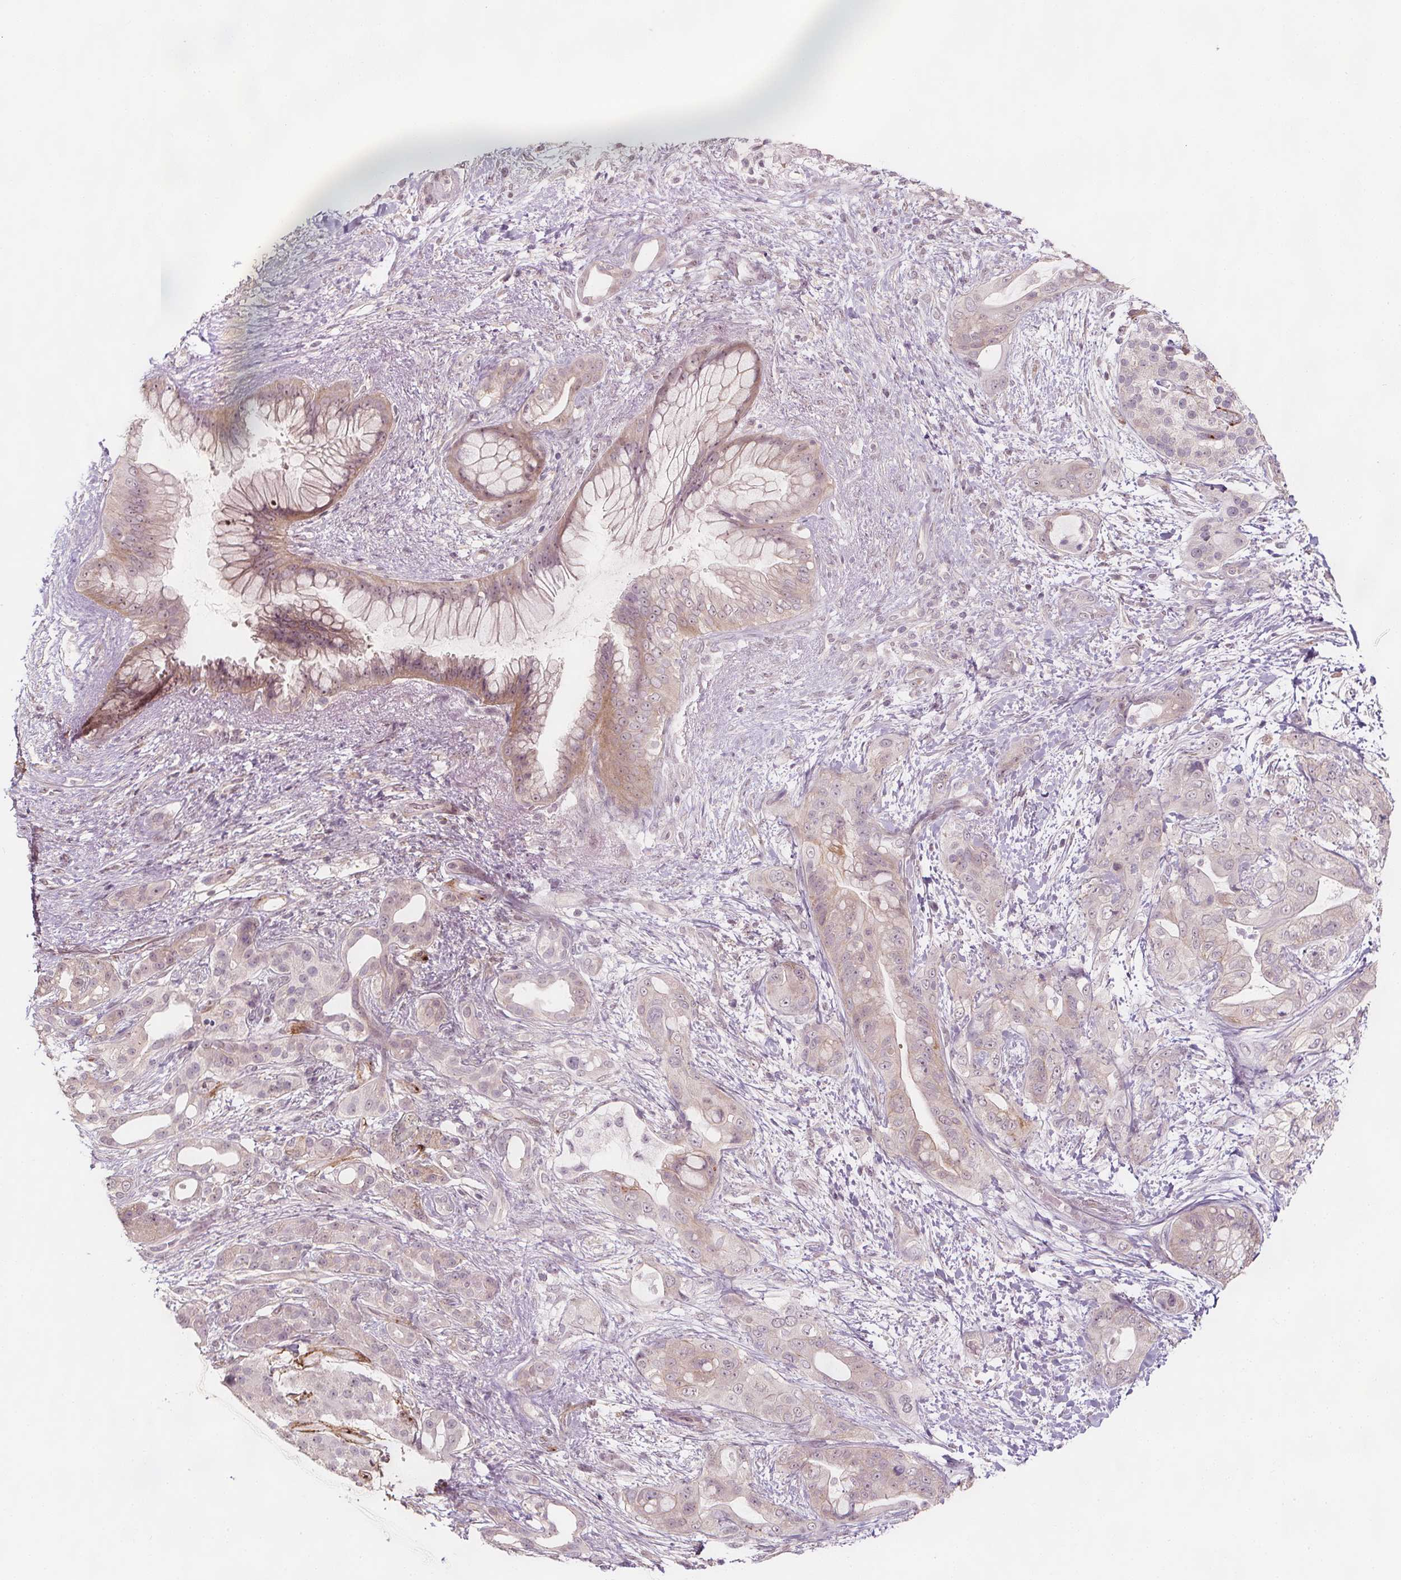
{"staining": {"intensity": "weak", "quantity": "<25%", "location": "cytoplasmic/membranous,nuclear"}, "tissue": "pancreatic cancer", "cell_type": "Tumor cells", "image_type": "cancer", "snomed": [{"axis": "morphology", "description": "Adenocarcinoma, NOS"}, {"axis": "topography", "description": "Pancreas"}], "caption": "This is a micrograph of immunohistochemistry staining of pancreatic cancer (adenocarcinoma), which shows no expression in tumor cells.", "gene": "C1orf167", "patient": {"sex": "male", "age": 71}}